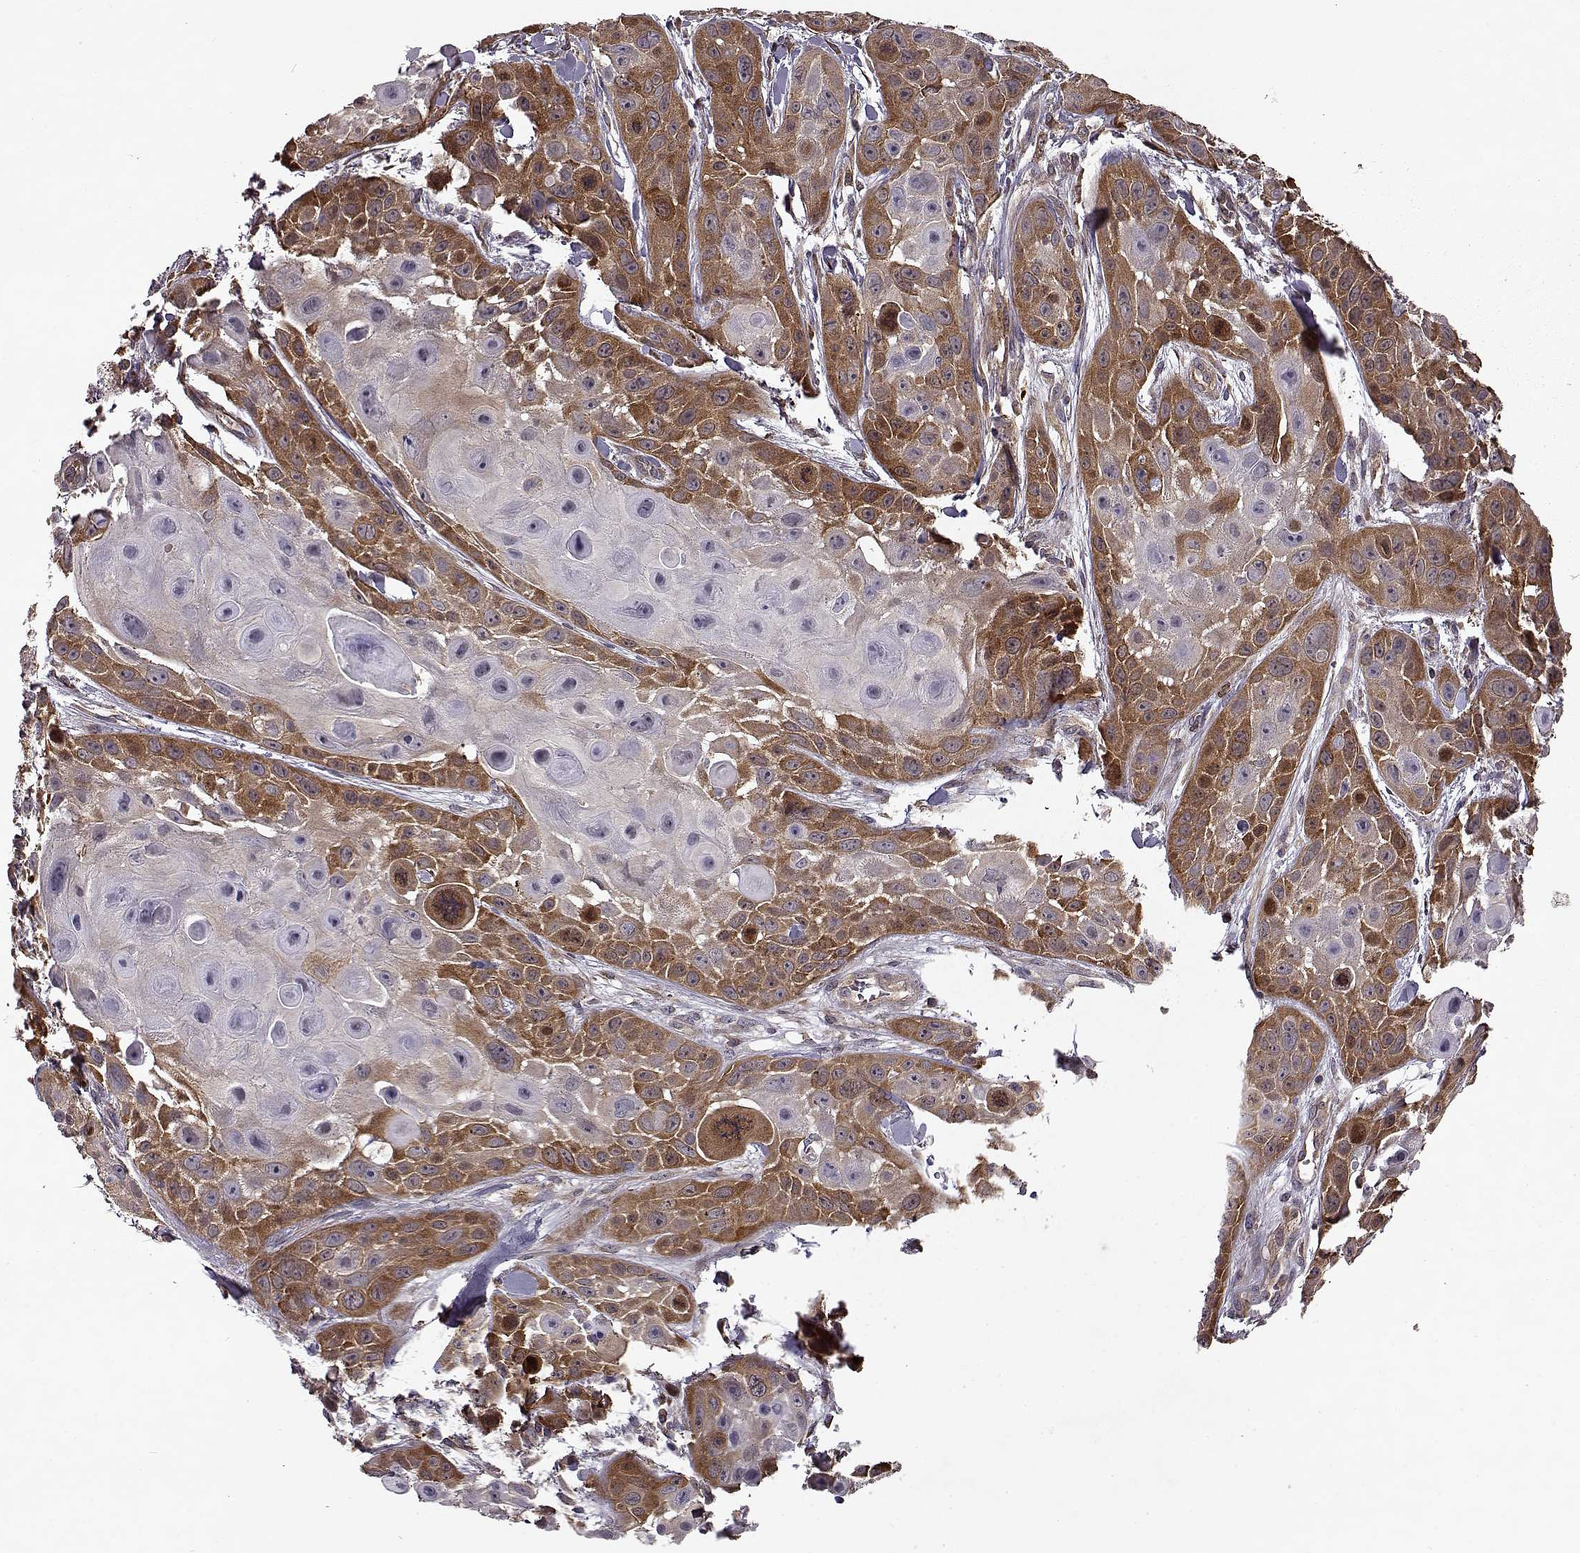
{"staining": {"intensity": "strong", "quantity": "25%-75%", "location": "cytoplasmic/membranous"}, "tissue": "skin cancer", "cell_type": "Tumor cells", "image_type": "cancer", "snomed": [{"axis": "morphology", "description": "Squamous cell carcinoma, NOS"}, {"axis": "topography", "description": "Skin"}, {"axis": "topography", "description": "Anal"}], "caption": "This micrograph shows skin cancer stained with immunohistochemistry to label a protein in brown. The cytoplasmic/membranous of tumor cells show strong positivity for the protein. Nuclei are counter-stained blue.", "gene": "RANBP1", "patient": {"sex": "female", "age": 75}}